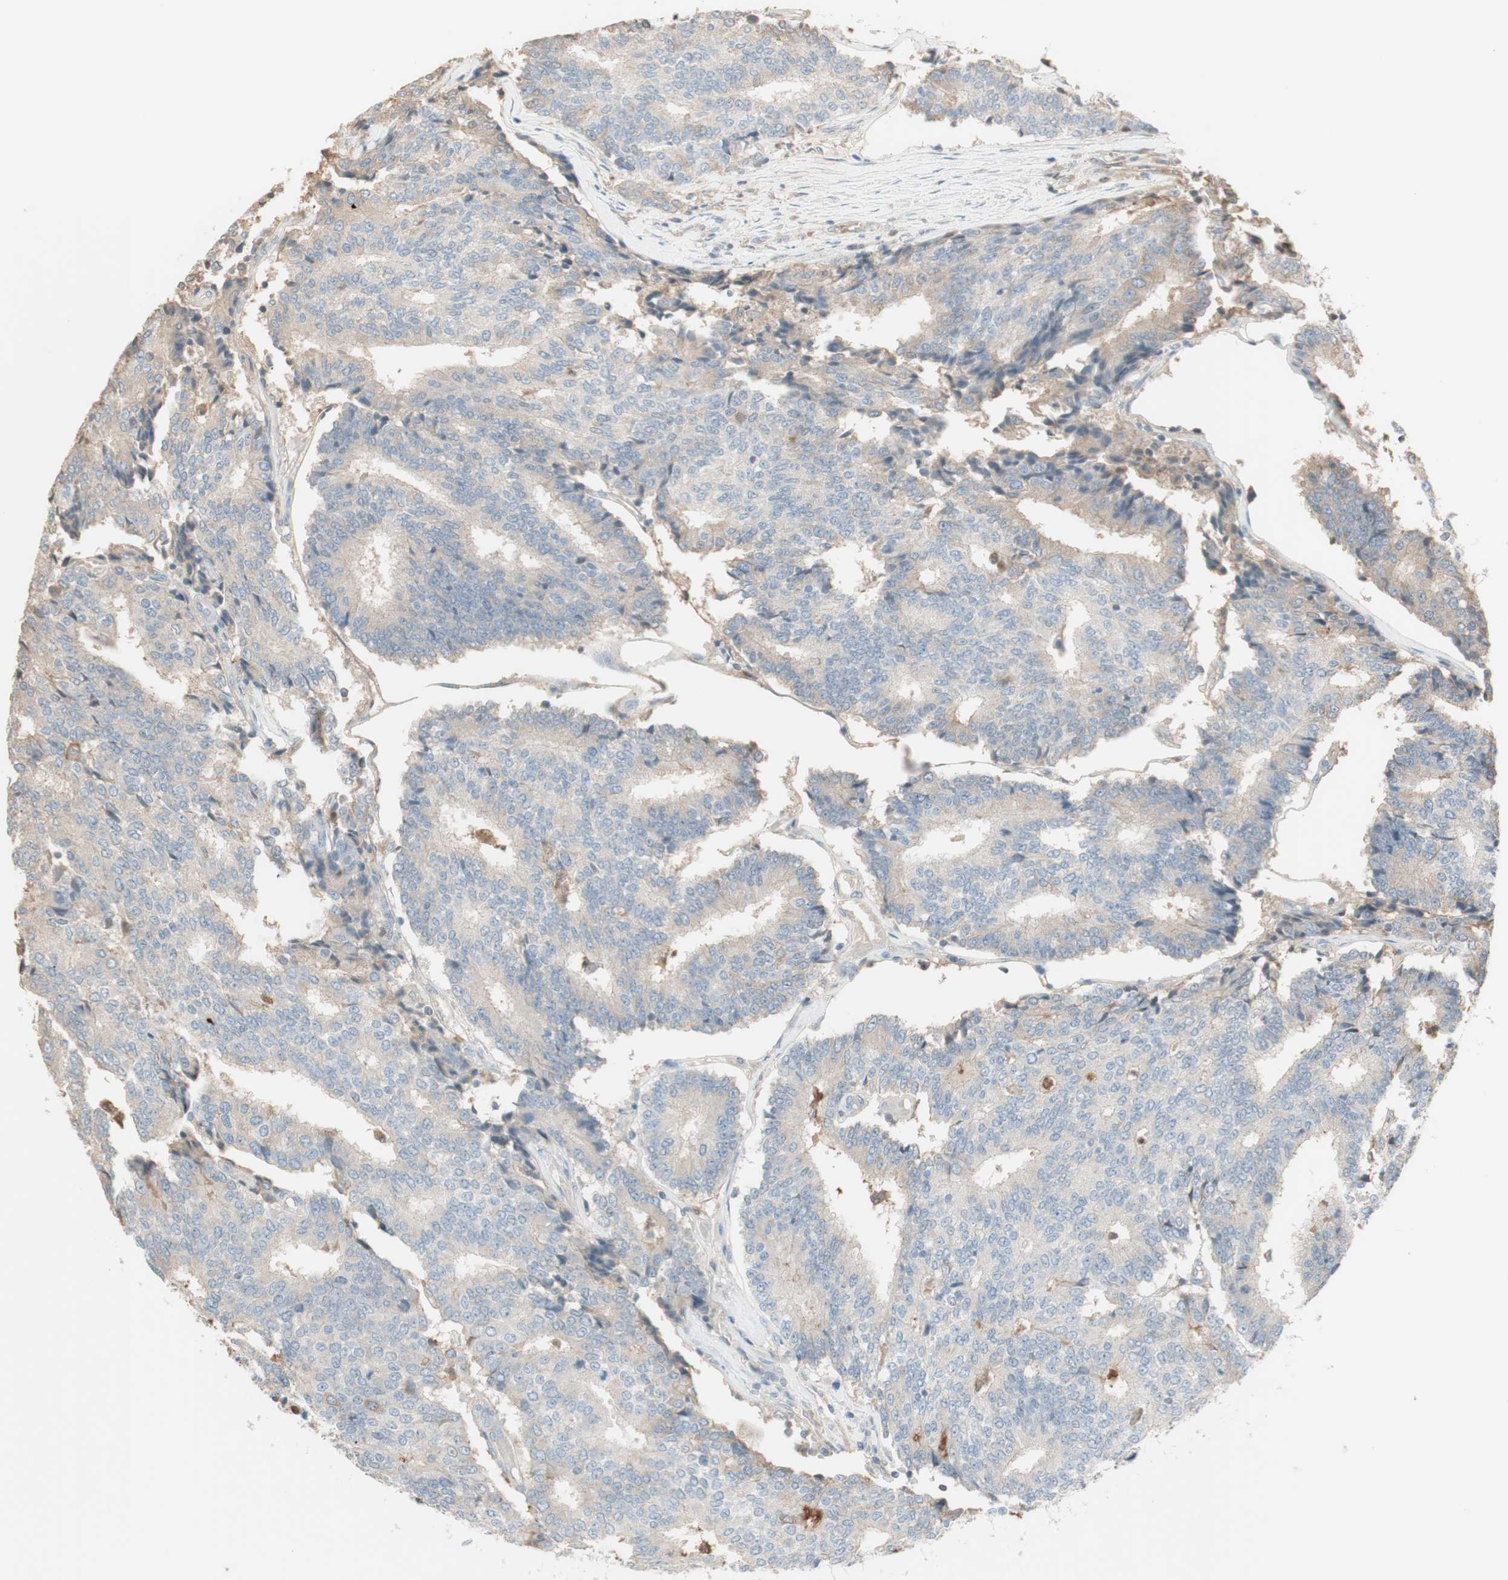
{"staining": {"intensity": "negative", "quantity": "none", "location": "none"}, "tissue": "prostate cancer", "cell_type": "Tumor cells", "image_type": "cancer", "snomed": [{"axis": "morphology", "description": "Normal tissue, NOS"}, {"axis": "morphology", "description": "Adenocarcinoma, High grade"}, {"axis": "topography", "description": "Prostate"}, {"axis": "topography", "description": "Seminal veicle"}], "caption": "Immunohistochemical staining of prostate high-grade adenocarcinoma displays no significant staining in tumor cells.", "gene": "IFNG", "patient": {"sex": "male", "age": 55}}